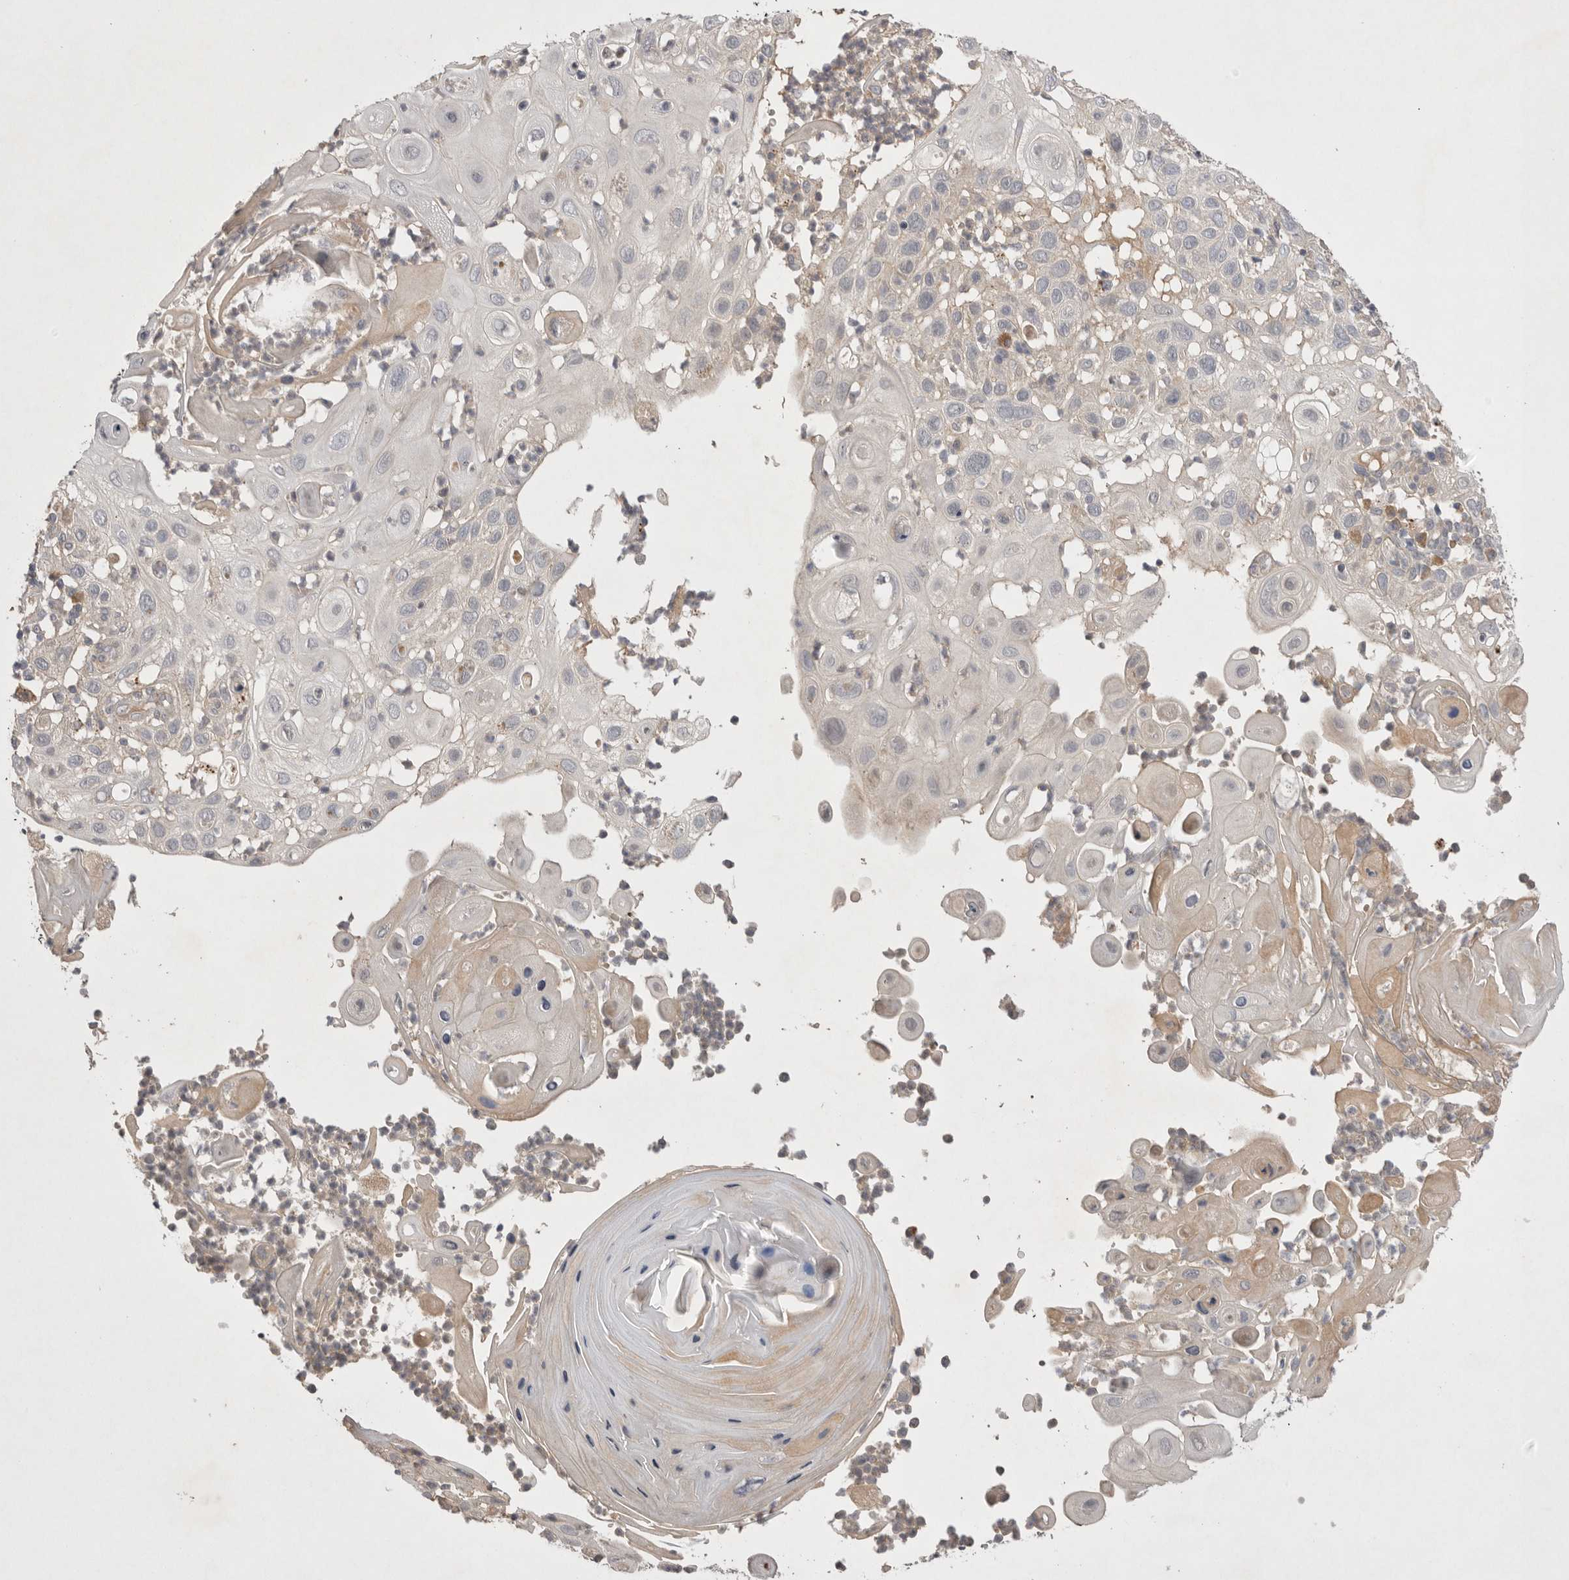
{"staining": {"intensity": "negative", "quantity": "none", "location": "none"}, "tissue": "skin cancer", "cell_type": "Tumor cells", "image_type": "cancer", "snomed": [{"axis": "morphology", "description": "Normal tissue, NOS"}, {"axis": "morphology", "description": "Squamous cell carcinoma, NOS"}, {"axis": "topography", "description": "Skin"}], "caption": "A high-resolution image shows IHC staining of skin cancer (squamous cell carcinoma), which reveals no significant positivity in tumor cells.", "gene": "NRCAM", "patient": {"sex": "female", "age": 96}}